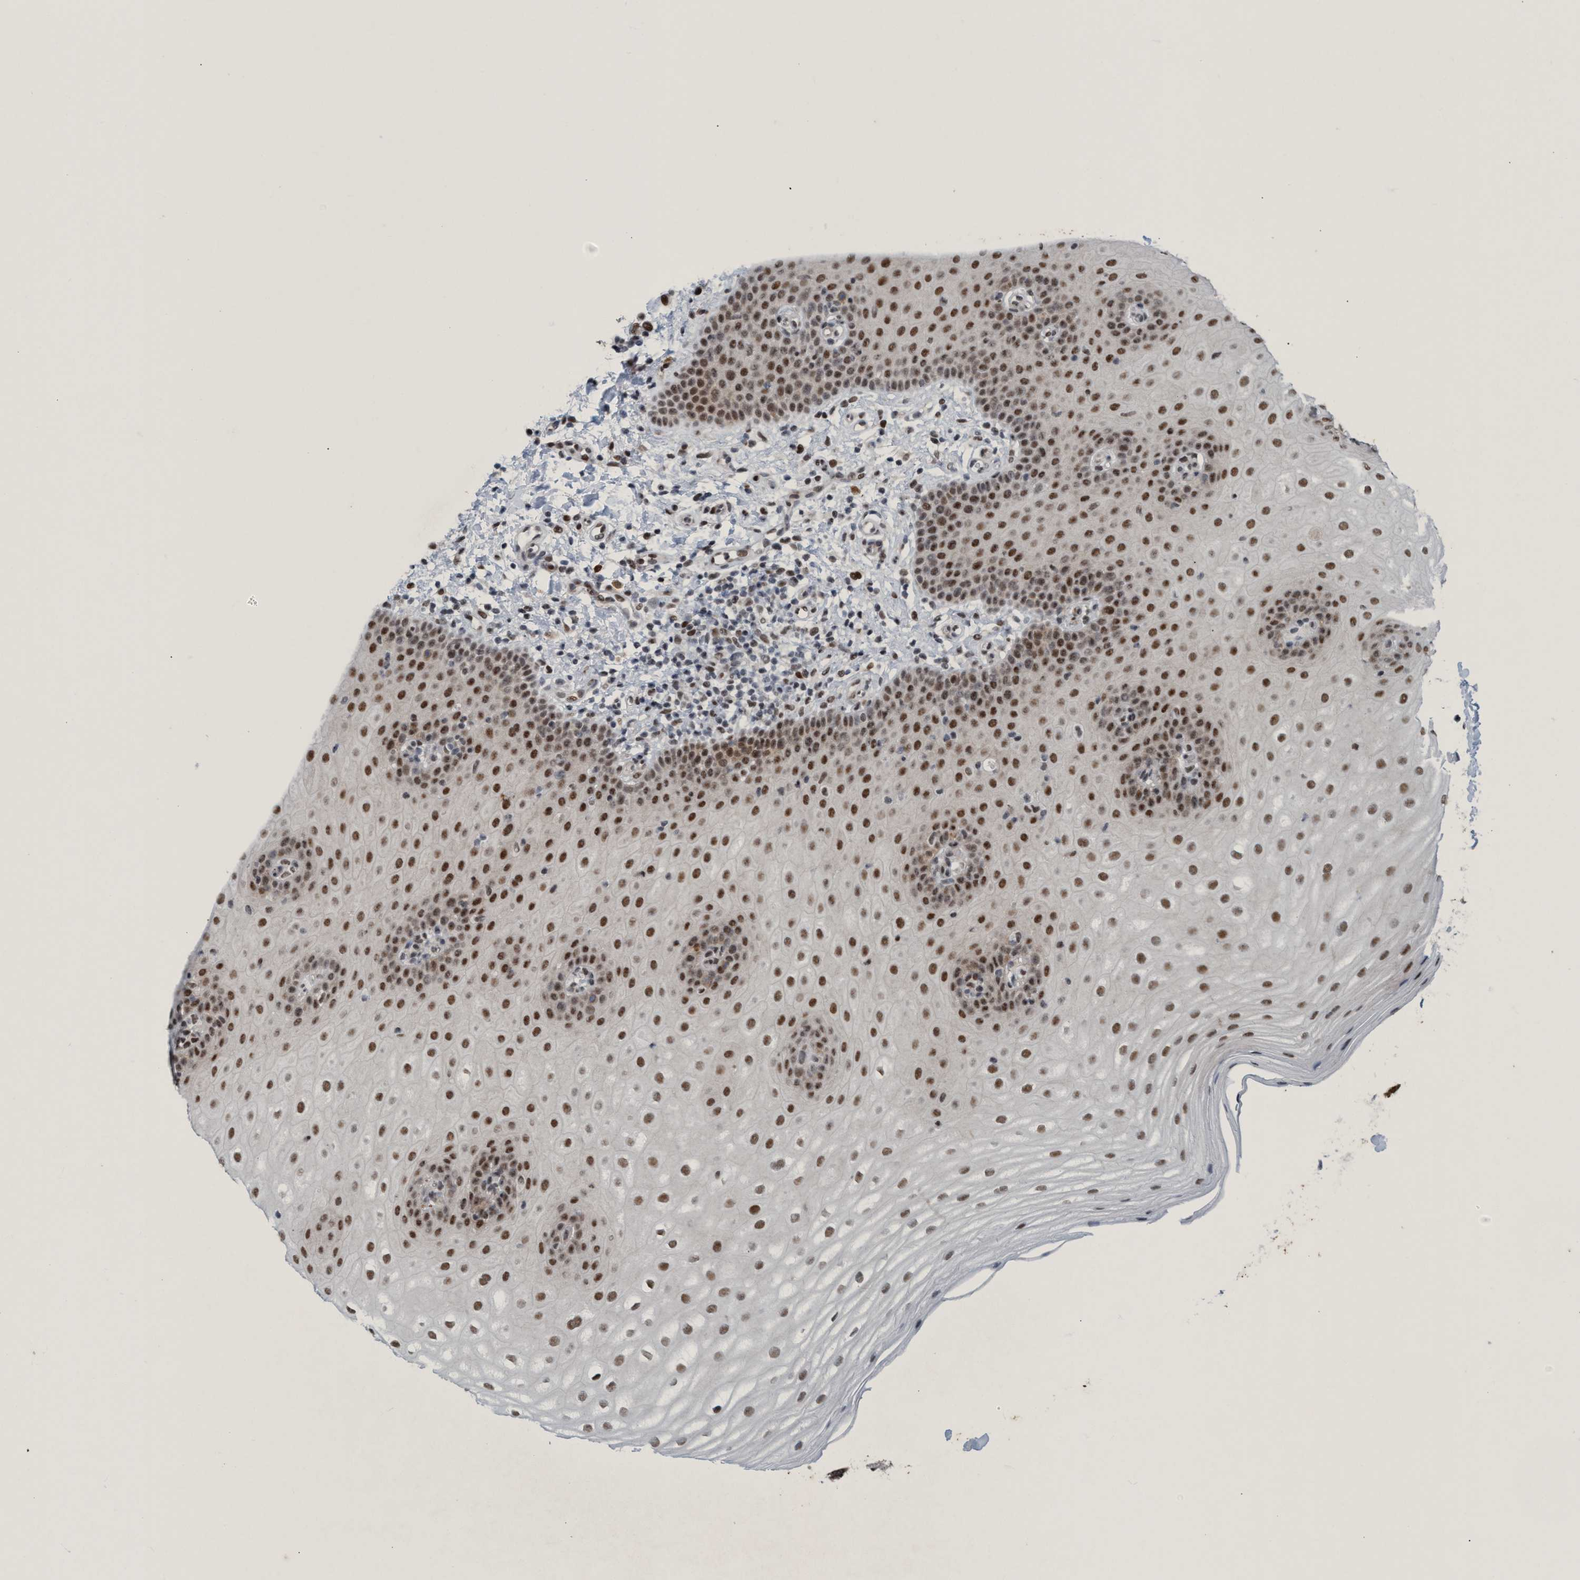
{"staining": {"intensity": "strong", "quantity": ">75%", "location": "nuclear"}, "tissue": "oral mucosa", "cell_type": "Squamous epithelial cells", "image_type": "normal", "snomed": [{"axis": "morphology", "description": "Normal tissue, NOS"}, {"axis": "topography", "description": "Skin"}, {"axis": "topography", "description": "Oral tissue"}], "caption": "Human oral mucosa stained with a brown dye exhibits strong nuclear positive positivity in approximately >75% of squamous epithelial cells.", "gene": "CWC27", "patient": {"sex": "male", "age": 84}}